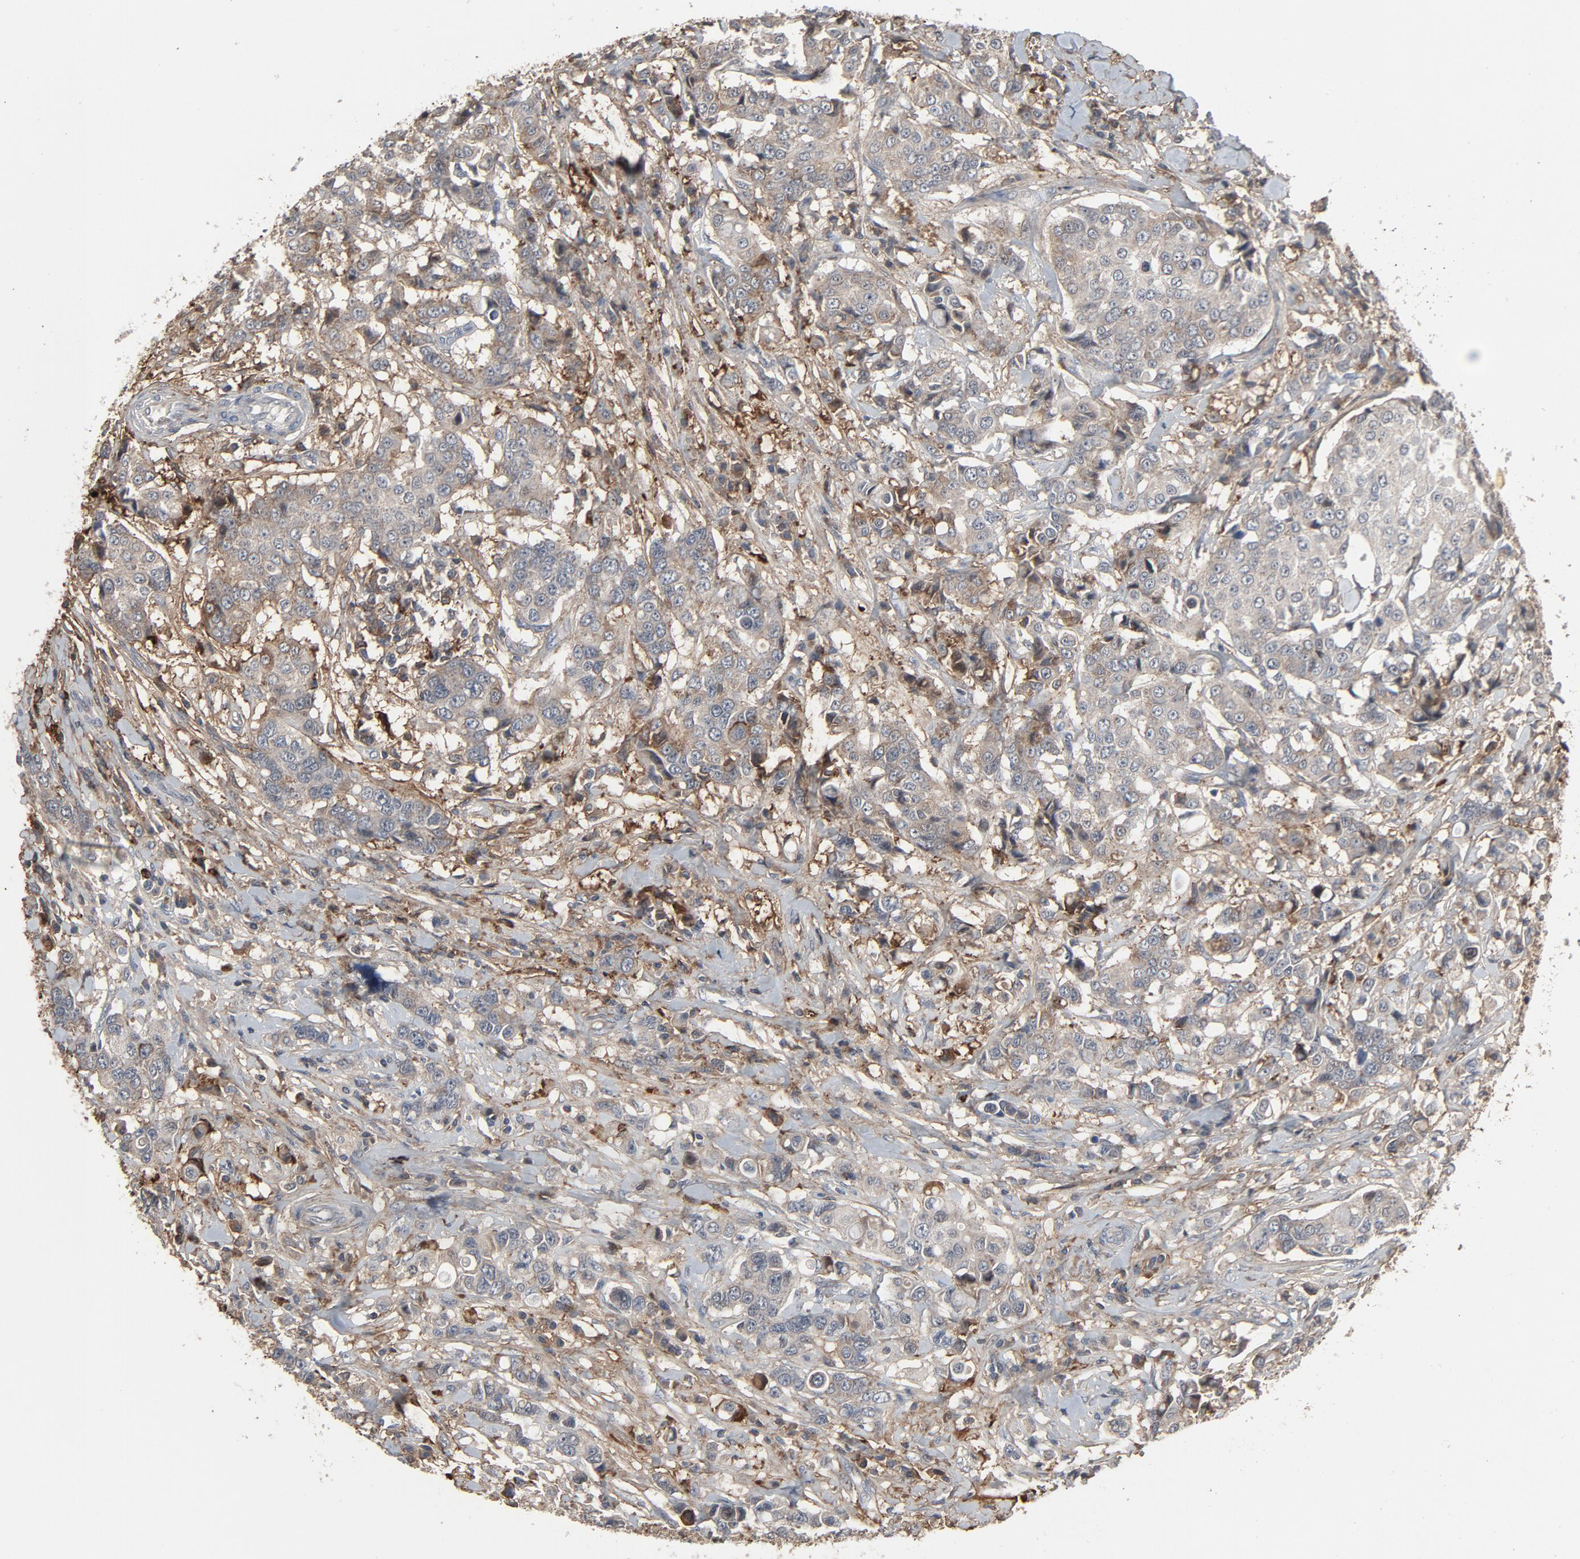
{"staining": {"intensity": "negative", "quantity": "none", "location": "none"}, "tissue": "breast cancer", "cell_type": "Tumor cells", "image_type": "cancer", "snomed": [{"axis": "morphology", "description": "Duct carcinoma"}, {"axis": "topography", "description": "Breast"}], "caption": "High power microscopy photomicrograph of an IHC histopathology image of infiltrating ductal carcinoma (breast), revealing no significant staining in tumor cells.", "gene": "PDZD4", "patient": {"sex": "female", "age": 27}}